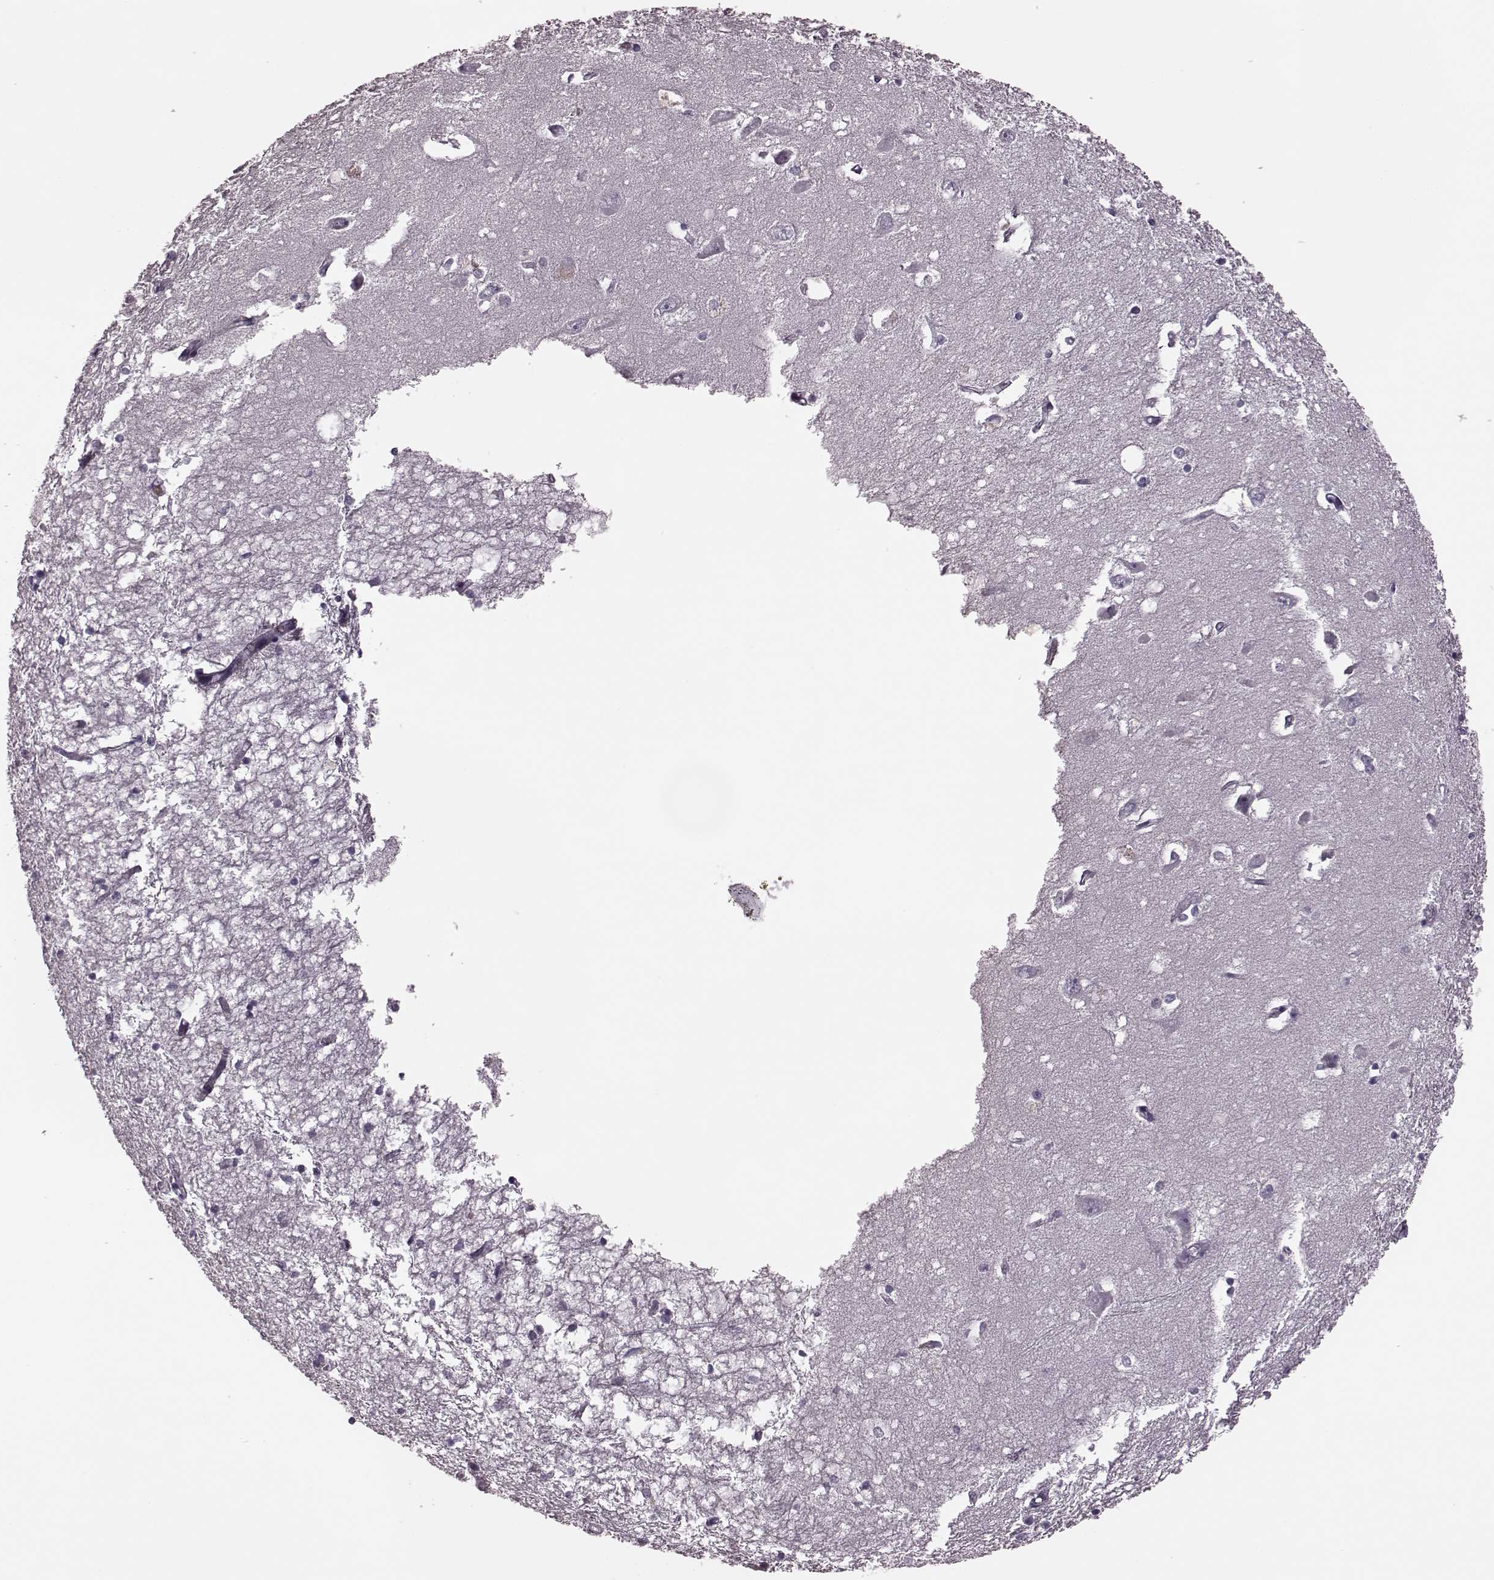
{"staining": {"intensity": "negative", "quantity": "none", "location": "none"}, "tissue": "hippocampus", "cell_type": "Glial cells", "image_type": "normal", "snomed": [{"axis": "morphology", "description": "Normal tissue, NOS"}, {"axis": "topography", "description": "Lateral ventricle wall"}, {"axis": "topography", "description": "Hippocampus"}], "caption": "Protein analysis of unremarkable hippocampus reveals no significant staining in glial cells. (DAB (3,3'-diaminobenzidine) immunohistochemistry (IHC) with hematoxylin counter stain).", "gene": "TRPM1", "patient": {"sex": "female", "age": 63}}